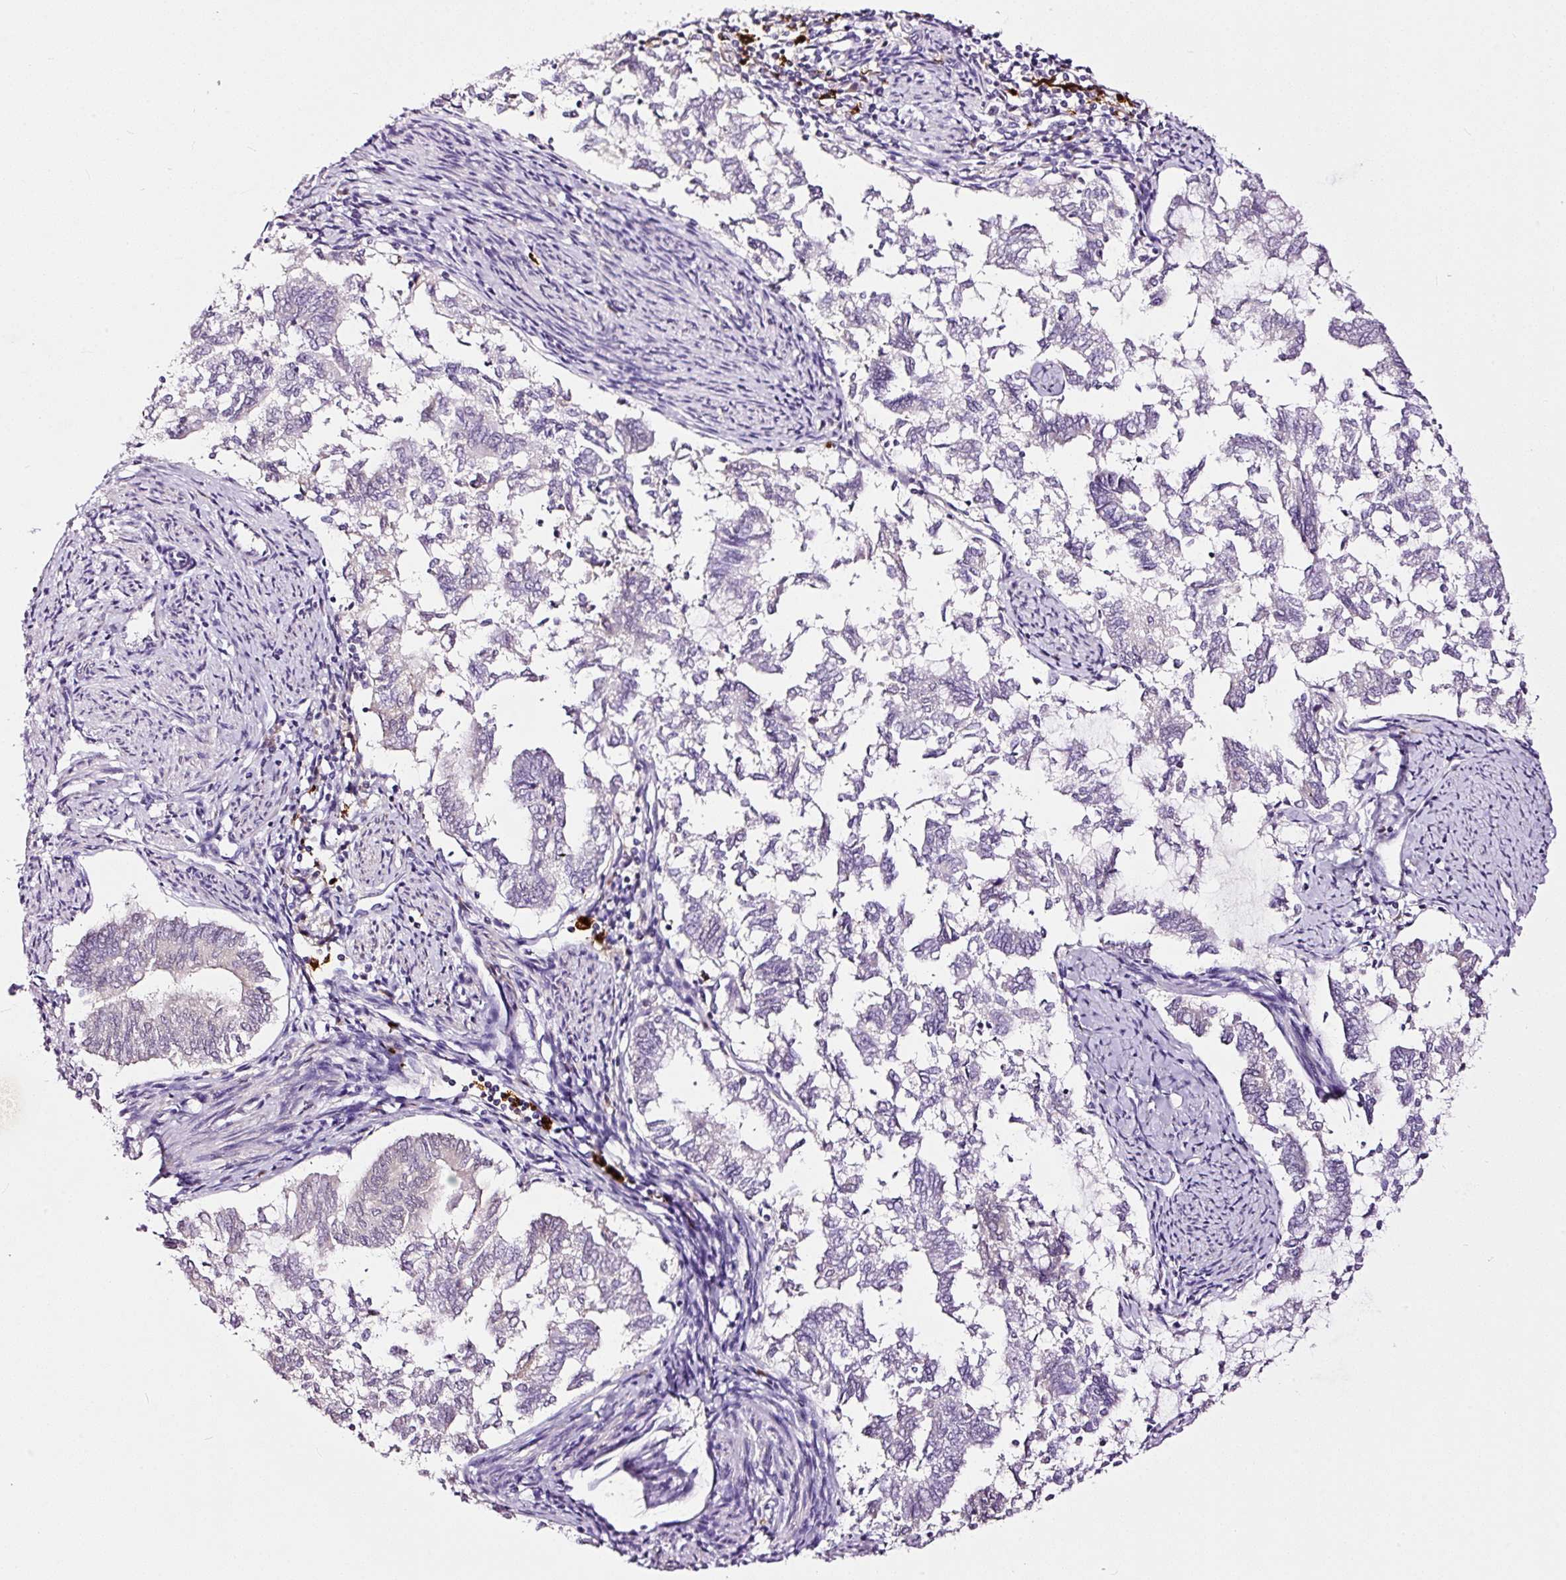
{"staining": {"intensity": "negative", "quantity": "none", "location": "none"}, "tissue": "endometrial cancer", "cell_type": "Tumor cells", "image_type": "cancer", "snomed": [{"axis": "morphology", "description": "Adenocarcinoma, NOS"}, {"axis": "topography", "description": "Endometrium"}], "caption": "There is no significant expression in tumor cells of adenocarcinoma (endometrial).", "gene": "LAMP3", "patient": {"sex": "female", "age": 79}}